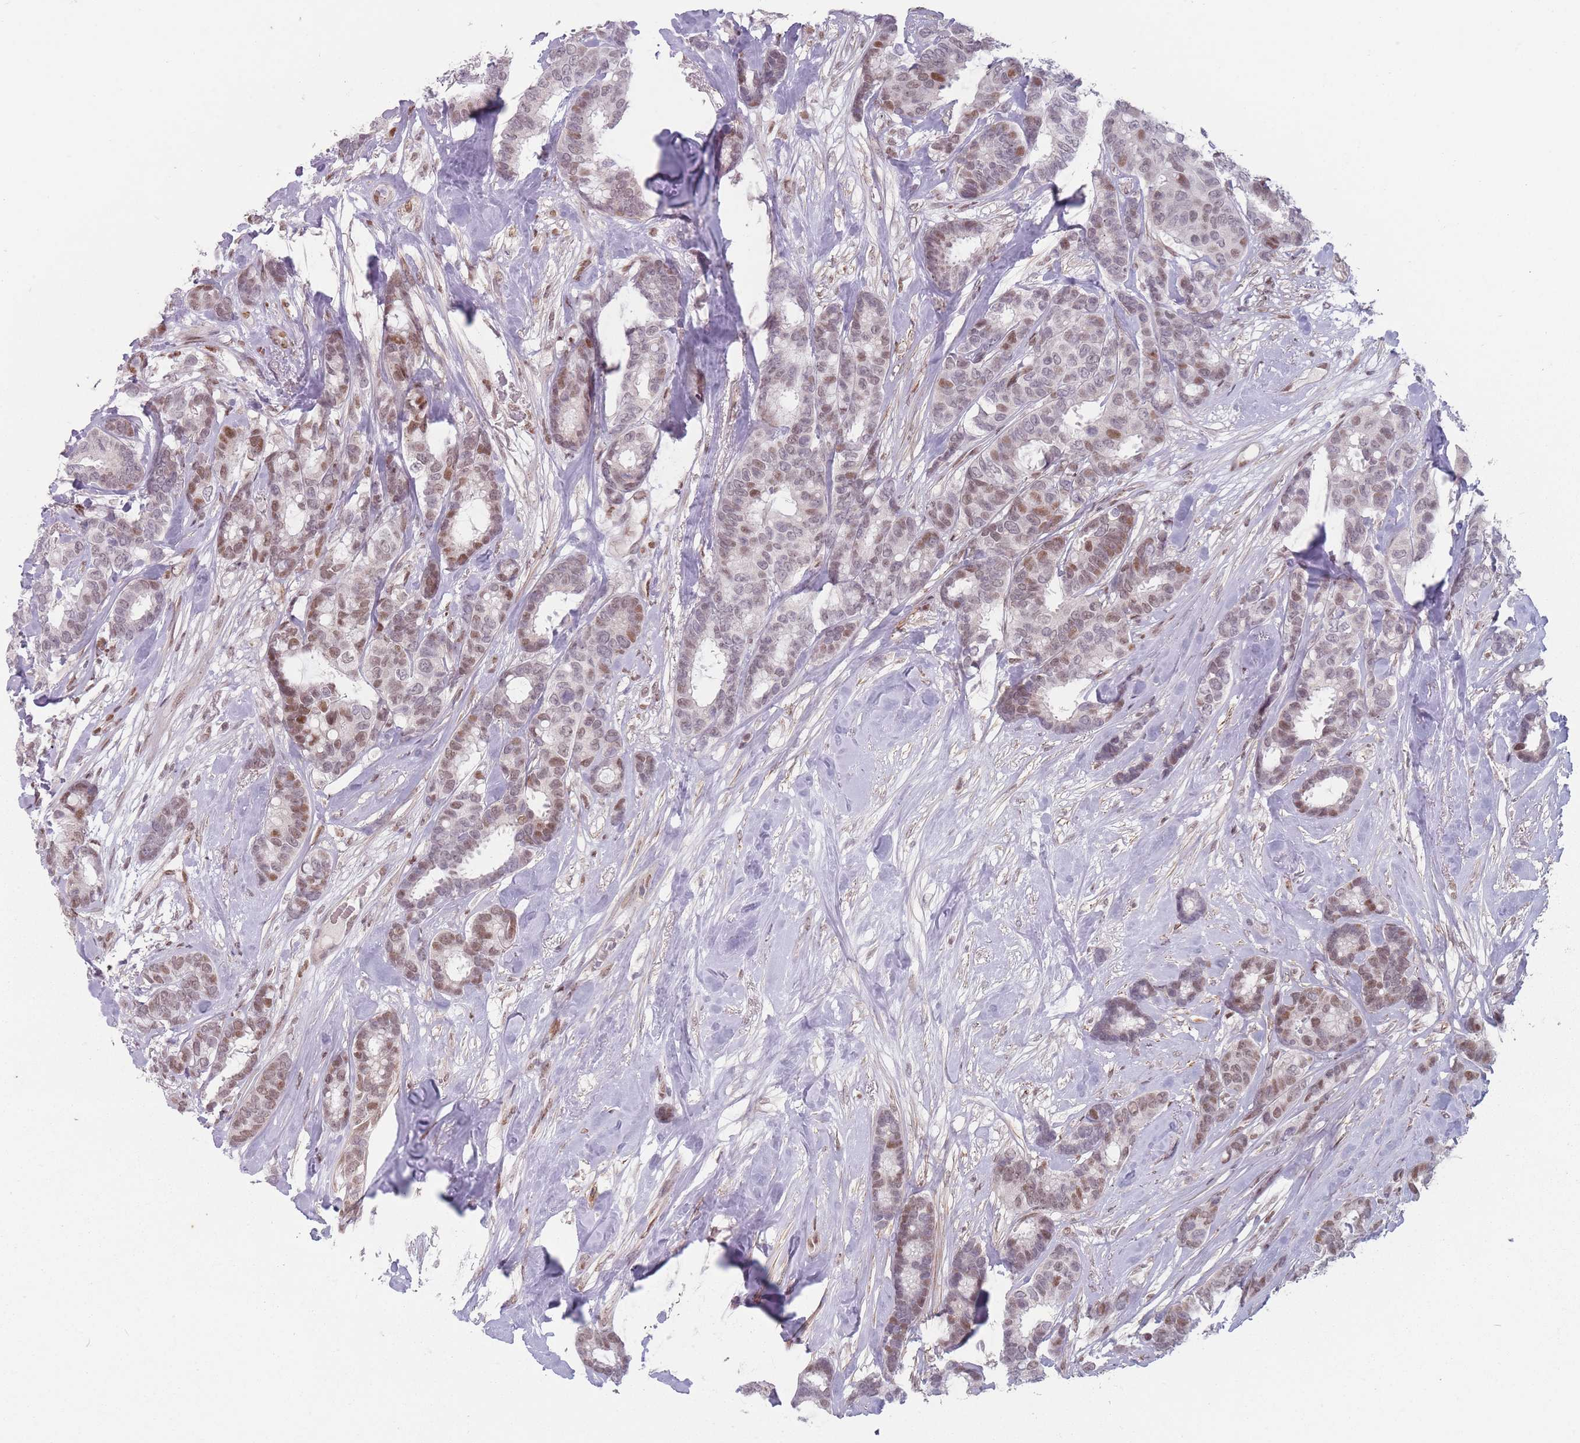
{"staining": {"intensity": "moderate", "quantity": ">75%", "location": "nuclear"}, "tissue": "breast cancer", "cell_type": "Tumor cells", "image_type": "cancer", "snomed": [{"axis": "morphology", "description": "Duct carcinoma"}, {"axis": "topography", "description": "Breast"}], "caption": "About >75% of tumor cells in breast cancer demonstrate moderate nuclear protein expression as visualized by brown immunohistochemical staining.", "gene": "SH3BGRL2", "patient": {"sex": "female", "age": 87}}